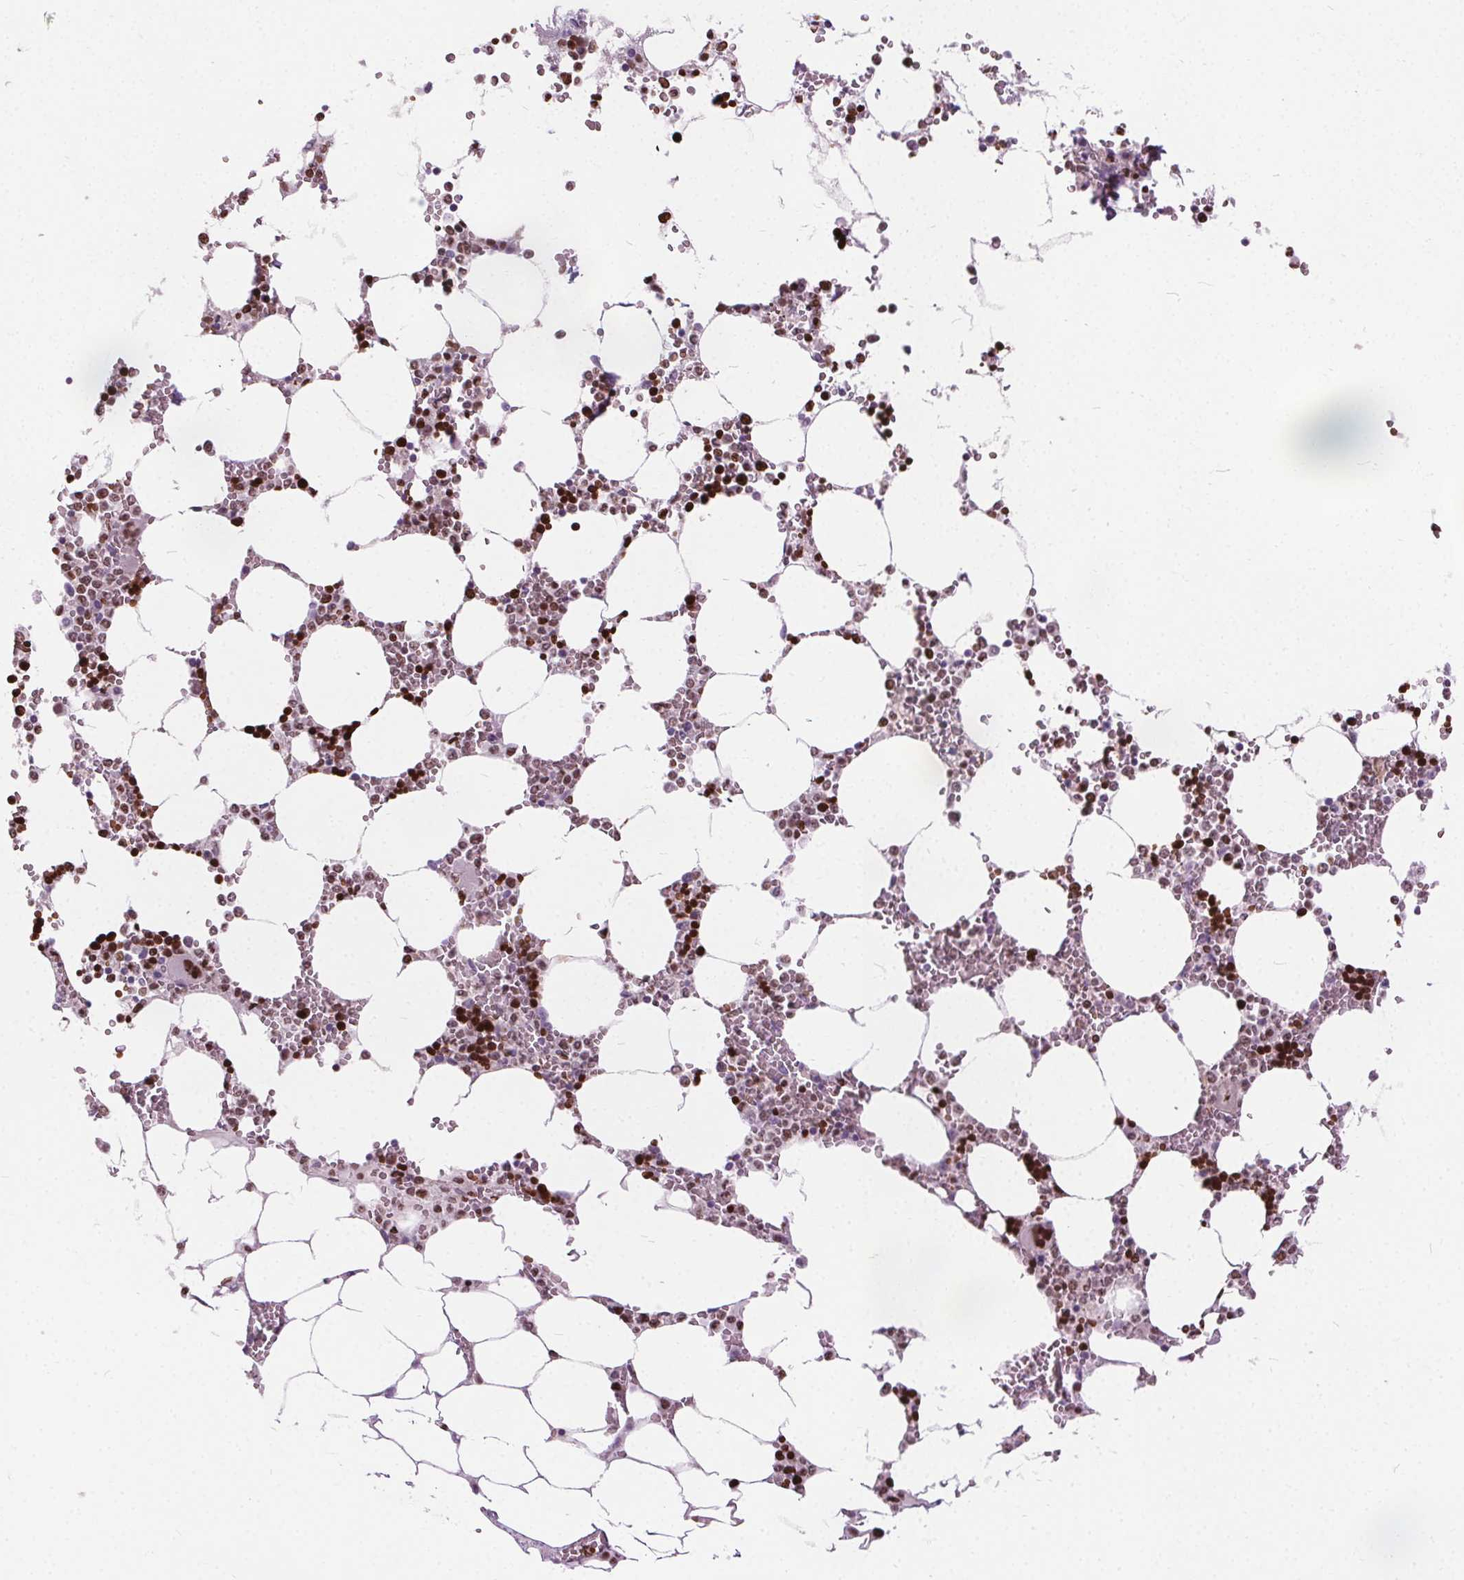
{"staining": {"intensity": "strong", "quantity": "25%-75%", "location": "nuclear"}, "tissue": "bone marrow", "cell_type": "Hematopoietic cells", "image_type": "normal", "snomed": [{"axis": "morphology", "description": "Normal tissue, NOS"}, {"axis": "topography", "description": "Bone marrow"}], "caption": "An immunohistochemistry photomicrograph of unremarkable tissue is shown. Protein staining in brown highlights strong nuclear positivity in bone marrow within hematopoietic cells.", "gene": "ISLR2", "patient": {"sex": "male", "age": 64}}